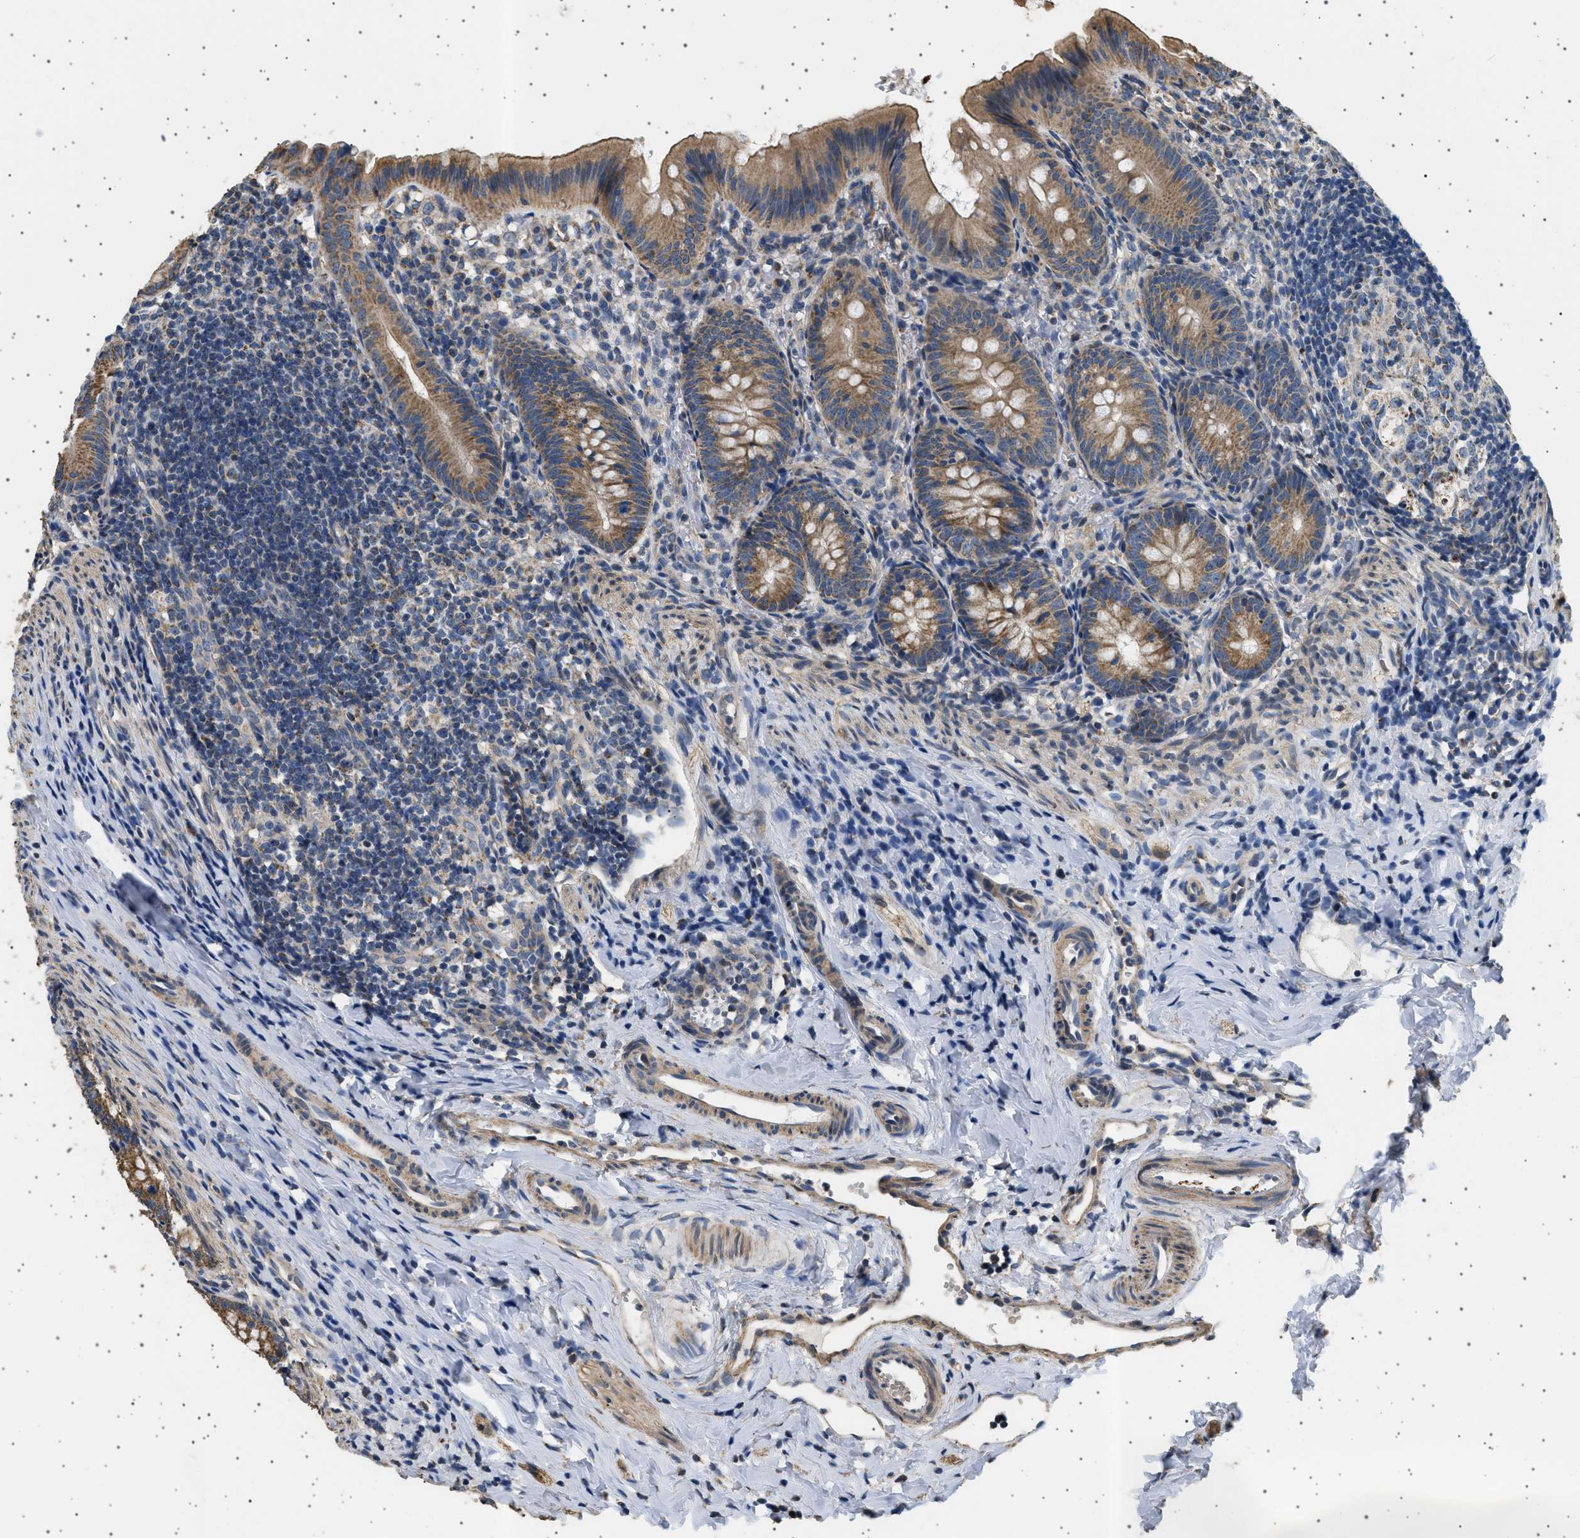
{"staining": {"intensity": "moderate", "quantity": ">75%", "location": "cytoplasmic/membranous"}, "tissue": "appendix", "cell_type": "Glandular cells", "image_type": "normal", "snomed": [{"axis": "morphology", "description": "Normal tissue, NOS"}, {"axis": "topography", "description": "Appendix"}], "caption": "Brown immunohistochemical staining in unremarkable appendix displays moderate cytoplasmic/membranous staining in about >75% of glandular cells. Nuclei are stained in blue.", "gene": "KCNA4", "patient": {"sex": "male", "age": 1}}